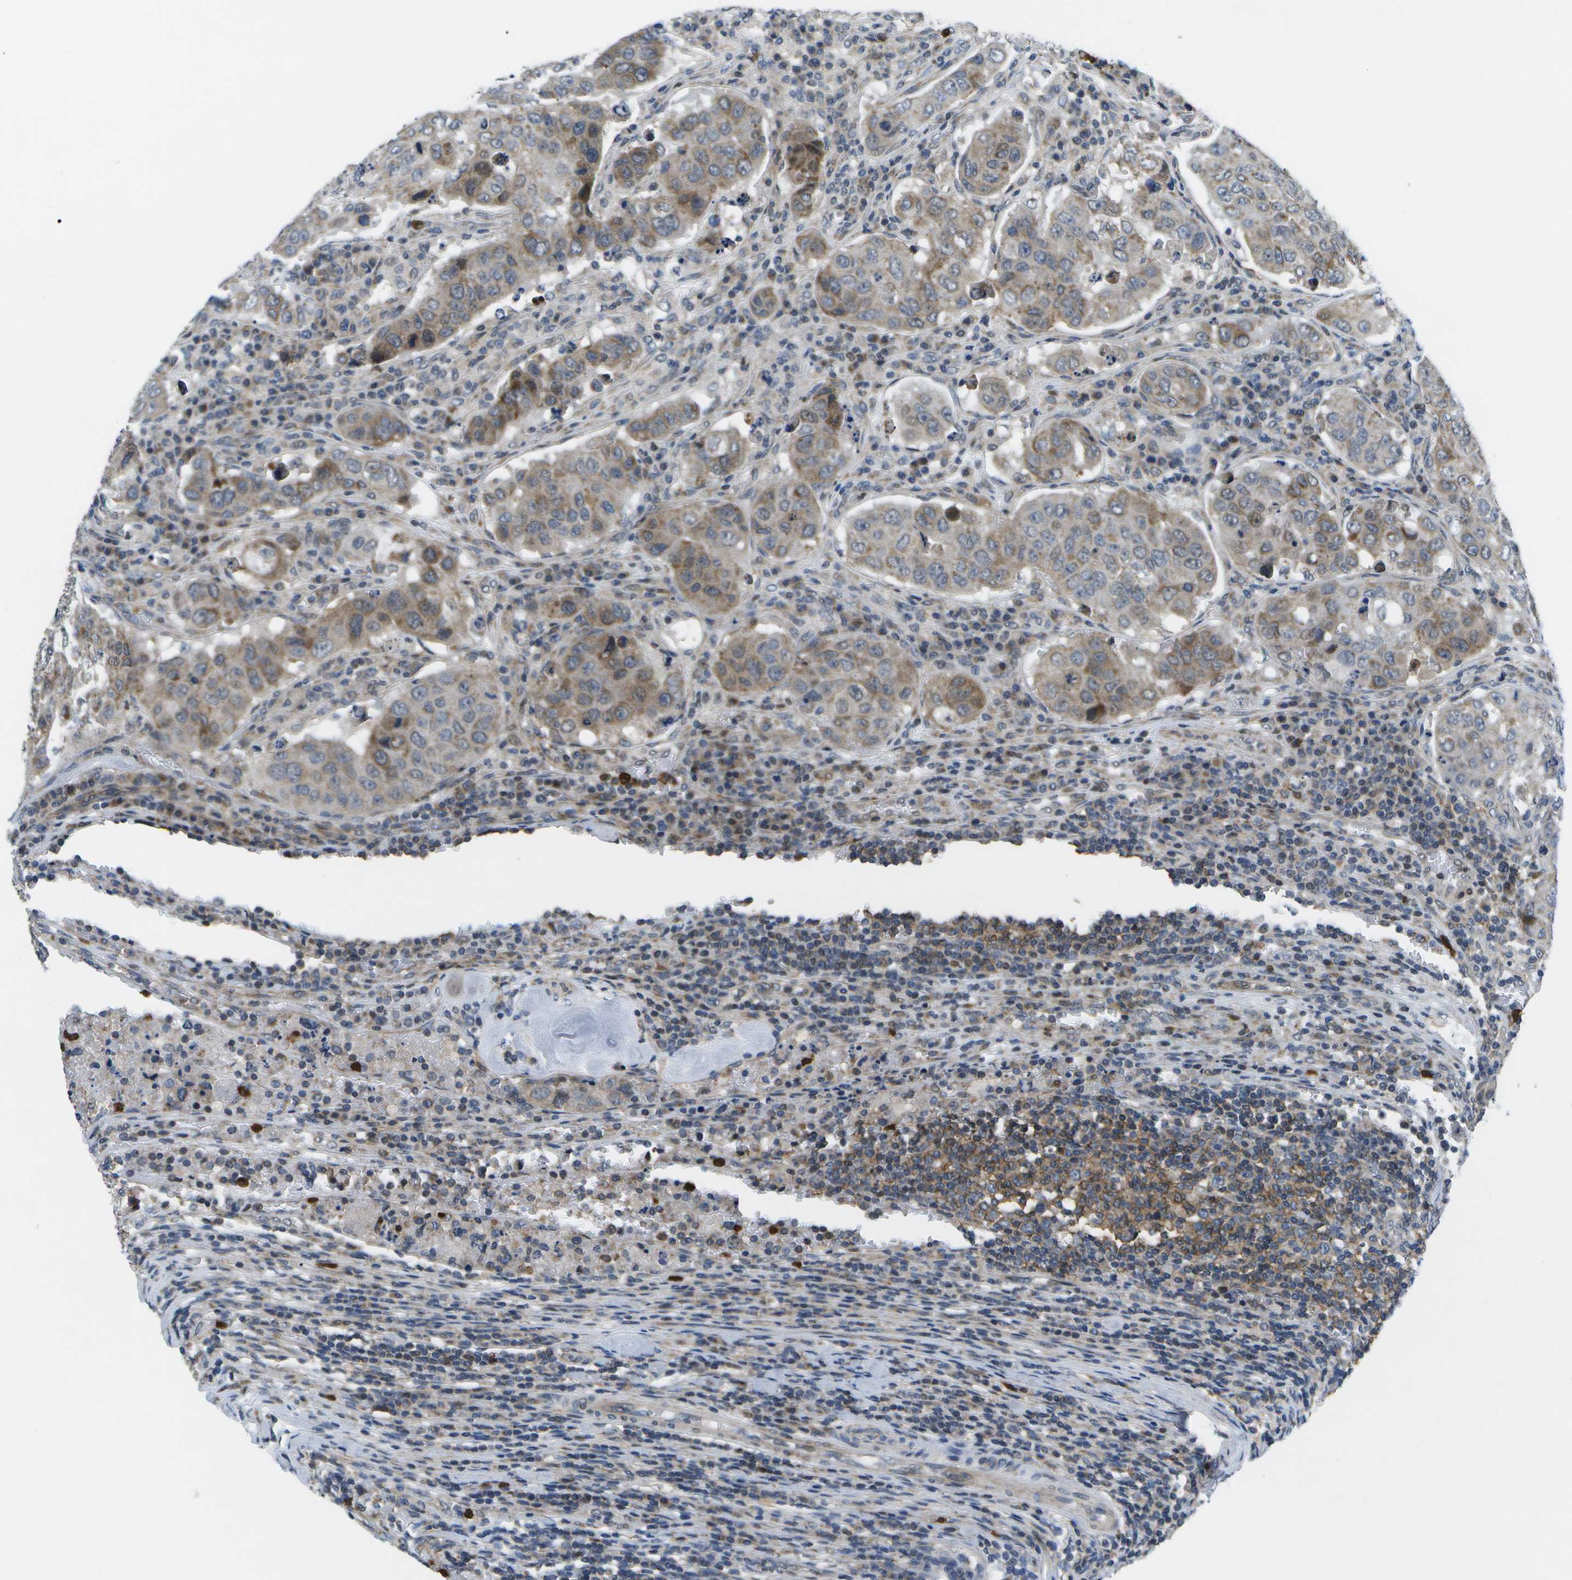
{"staining": {"intensity": "moderate", "quantity": "25%-75%", "location": "cytoplasmic/membranous"}, "tissue": "urothelial cancer", "cell_type": "Tumor cells", "image_type": "cancer", "snomed": [{"axis": "morphology", "description": "Urothelial carcinoma, High grade"}, {"axis": "topography", "description": "Lymph node"}, {"axis": "topography", "description": "Urinary bladder"}], "caption": "A brown stain labels moderate cytoplasmic/membranous expression of a protein in human urothelial cancer tumor cells.", "gene": "GALNT15", "patient": {"sex": "male", "age": 51}}